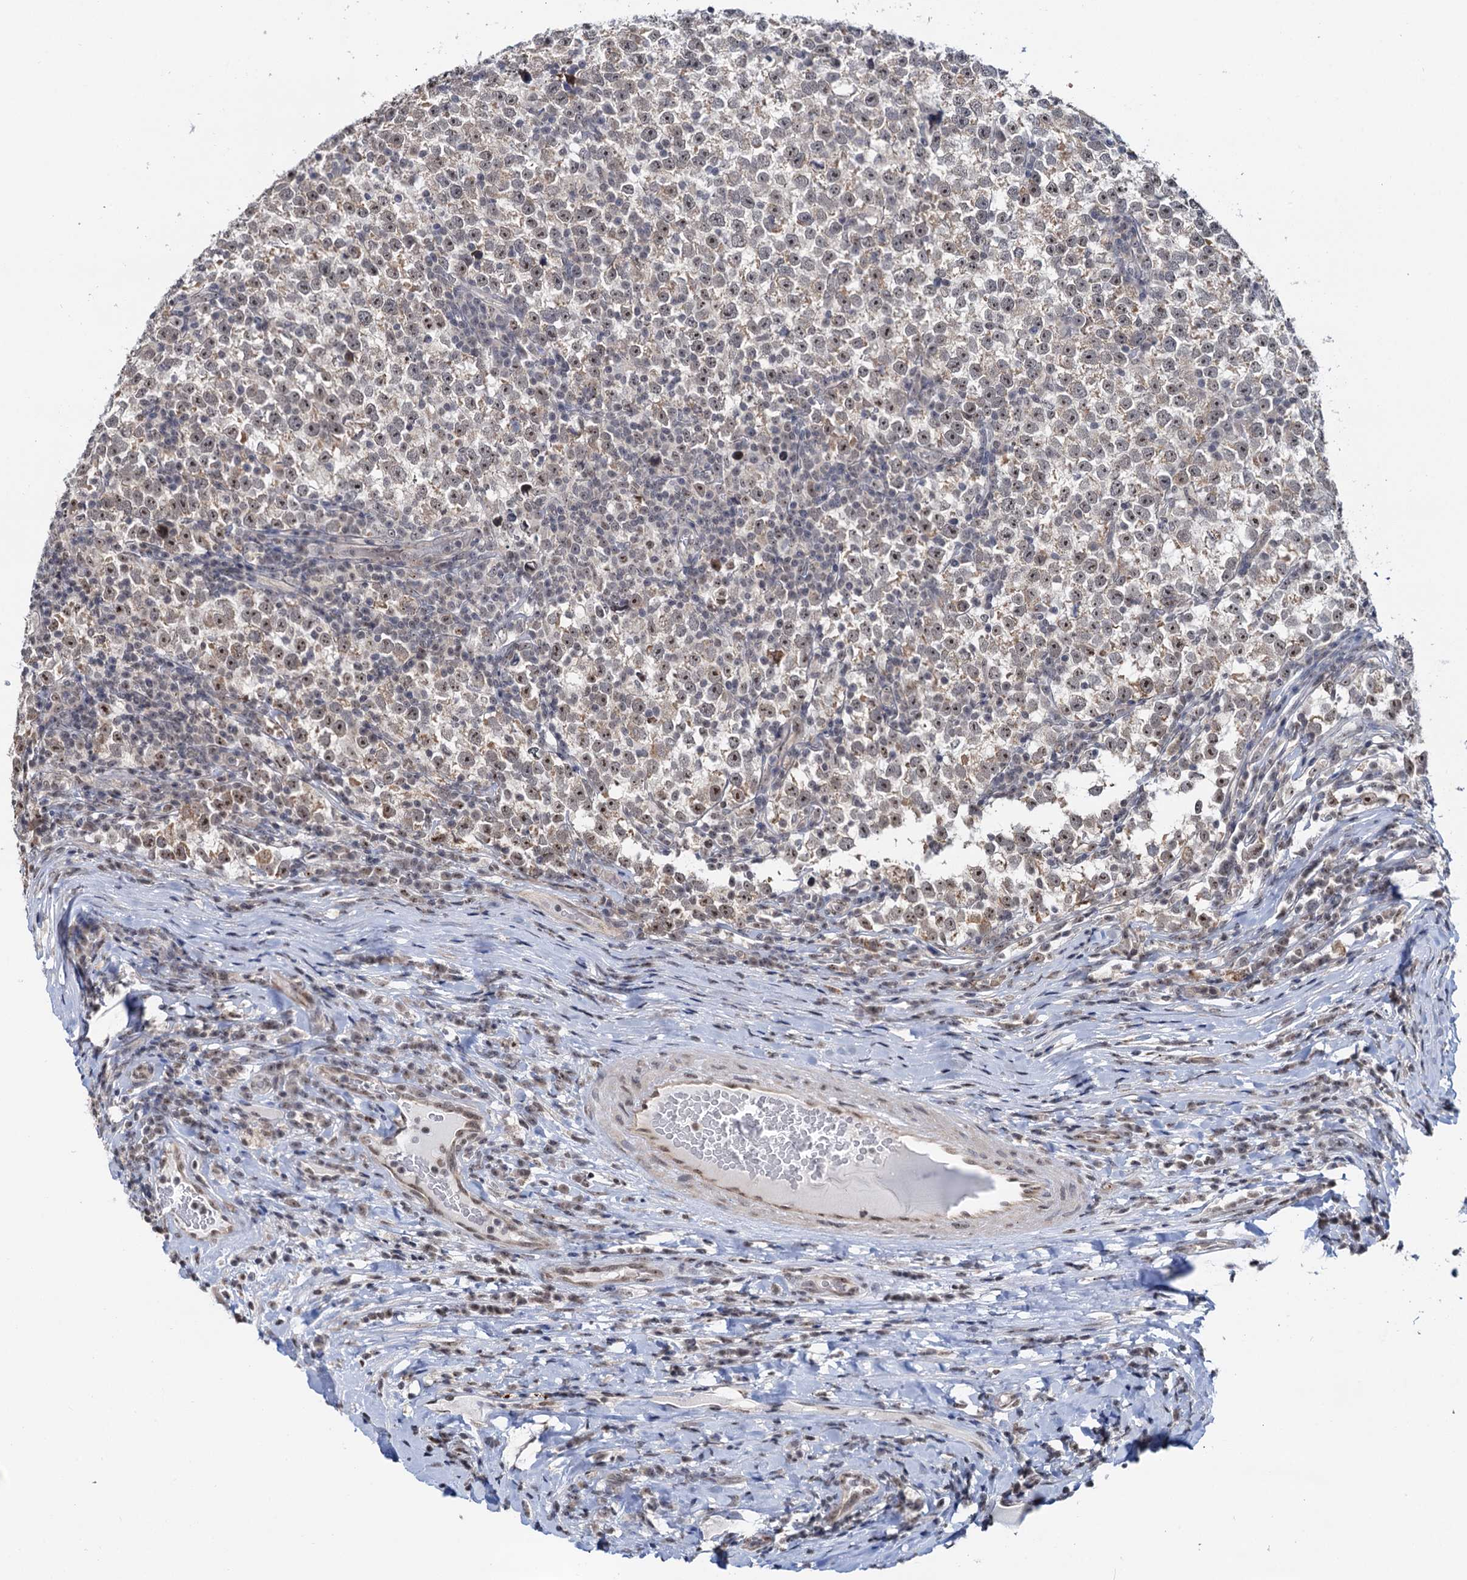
{"staining": {"intensity": "moderate", "quantity": ">75%", "location": "nuclear"}, "tissue": "testis cancer", "cell_type": "Tumor cells", "image_type": "cancer", "snomed": [{"axis": "morphology", "description": "Normal tissue, NOS"}, {"axis": "morphology", "description": "Seminoma, NOS"}, {"axis": "topography", "description": "Testis"}], "caption": "The micrograph reveals staining of testis cancer, revealing moderate nuclear protein staining (brown color) within tumor cells.", "gene": "NAT10", "patient": {"sex": "male", "age": 43}}